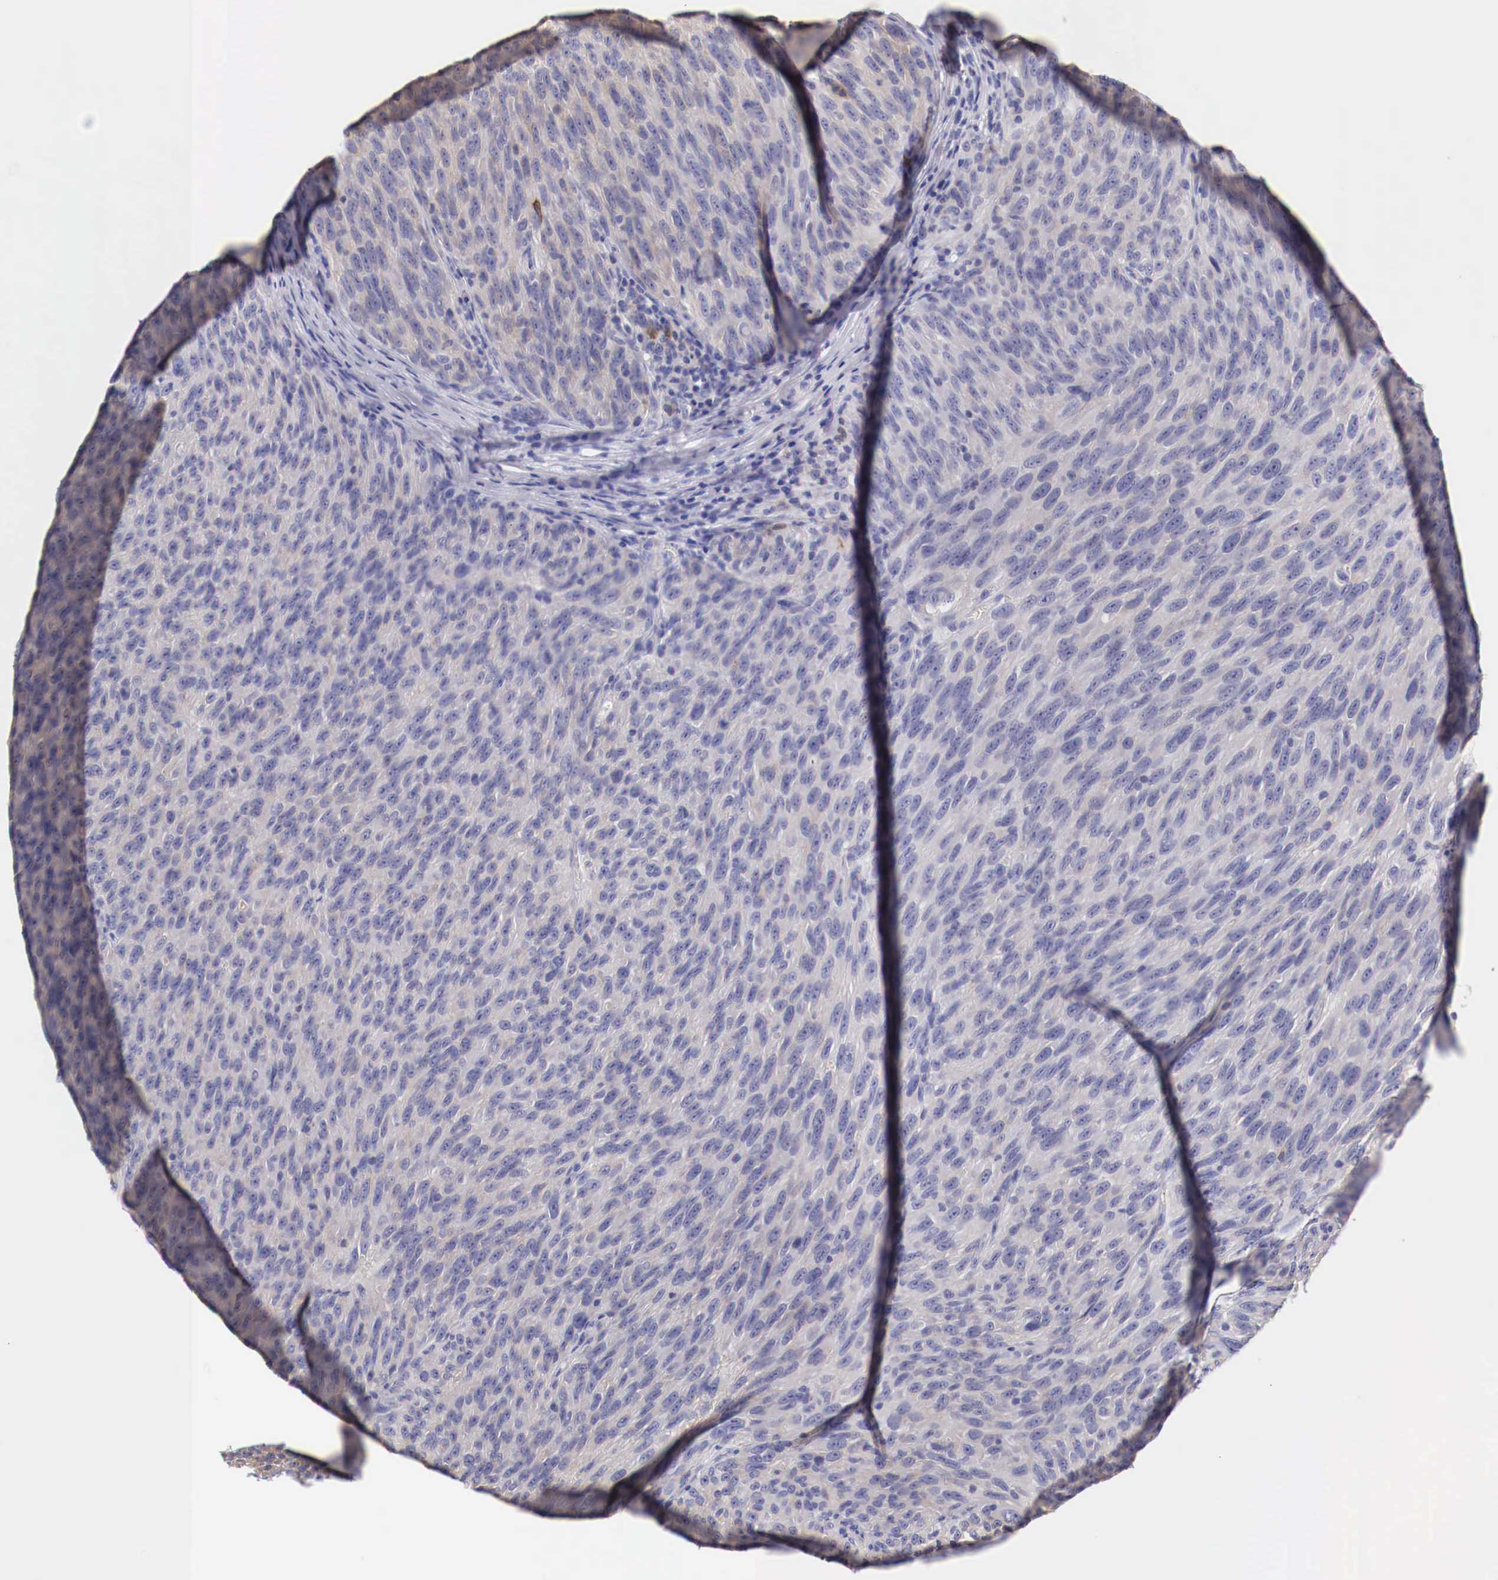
{"staining": {"intensity": "negative", "quantity": "none", "location": "none"}, "tissue": "melanoma", "cell_type": "Tumor cells", "image_type": "cancer", "snomed": [{"axis": "morphology", "description": "Malignant melanoma, NOS"}, {"axis": "topography", "description": "Skin"}], "caption": "Tumor cells are negative for protein expression in human melanoma. (Stains: DAB immunohistochemistry with hematoxylin counter stain, Microscopy: brightfield microscopy at high magnification).", "gene": "PITPNA", "patient": {"sex": "male", "age": 76}}